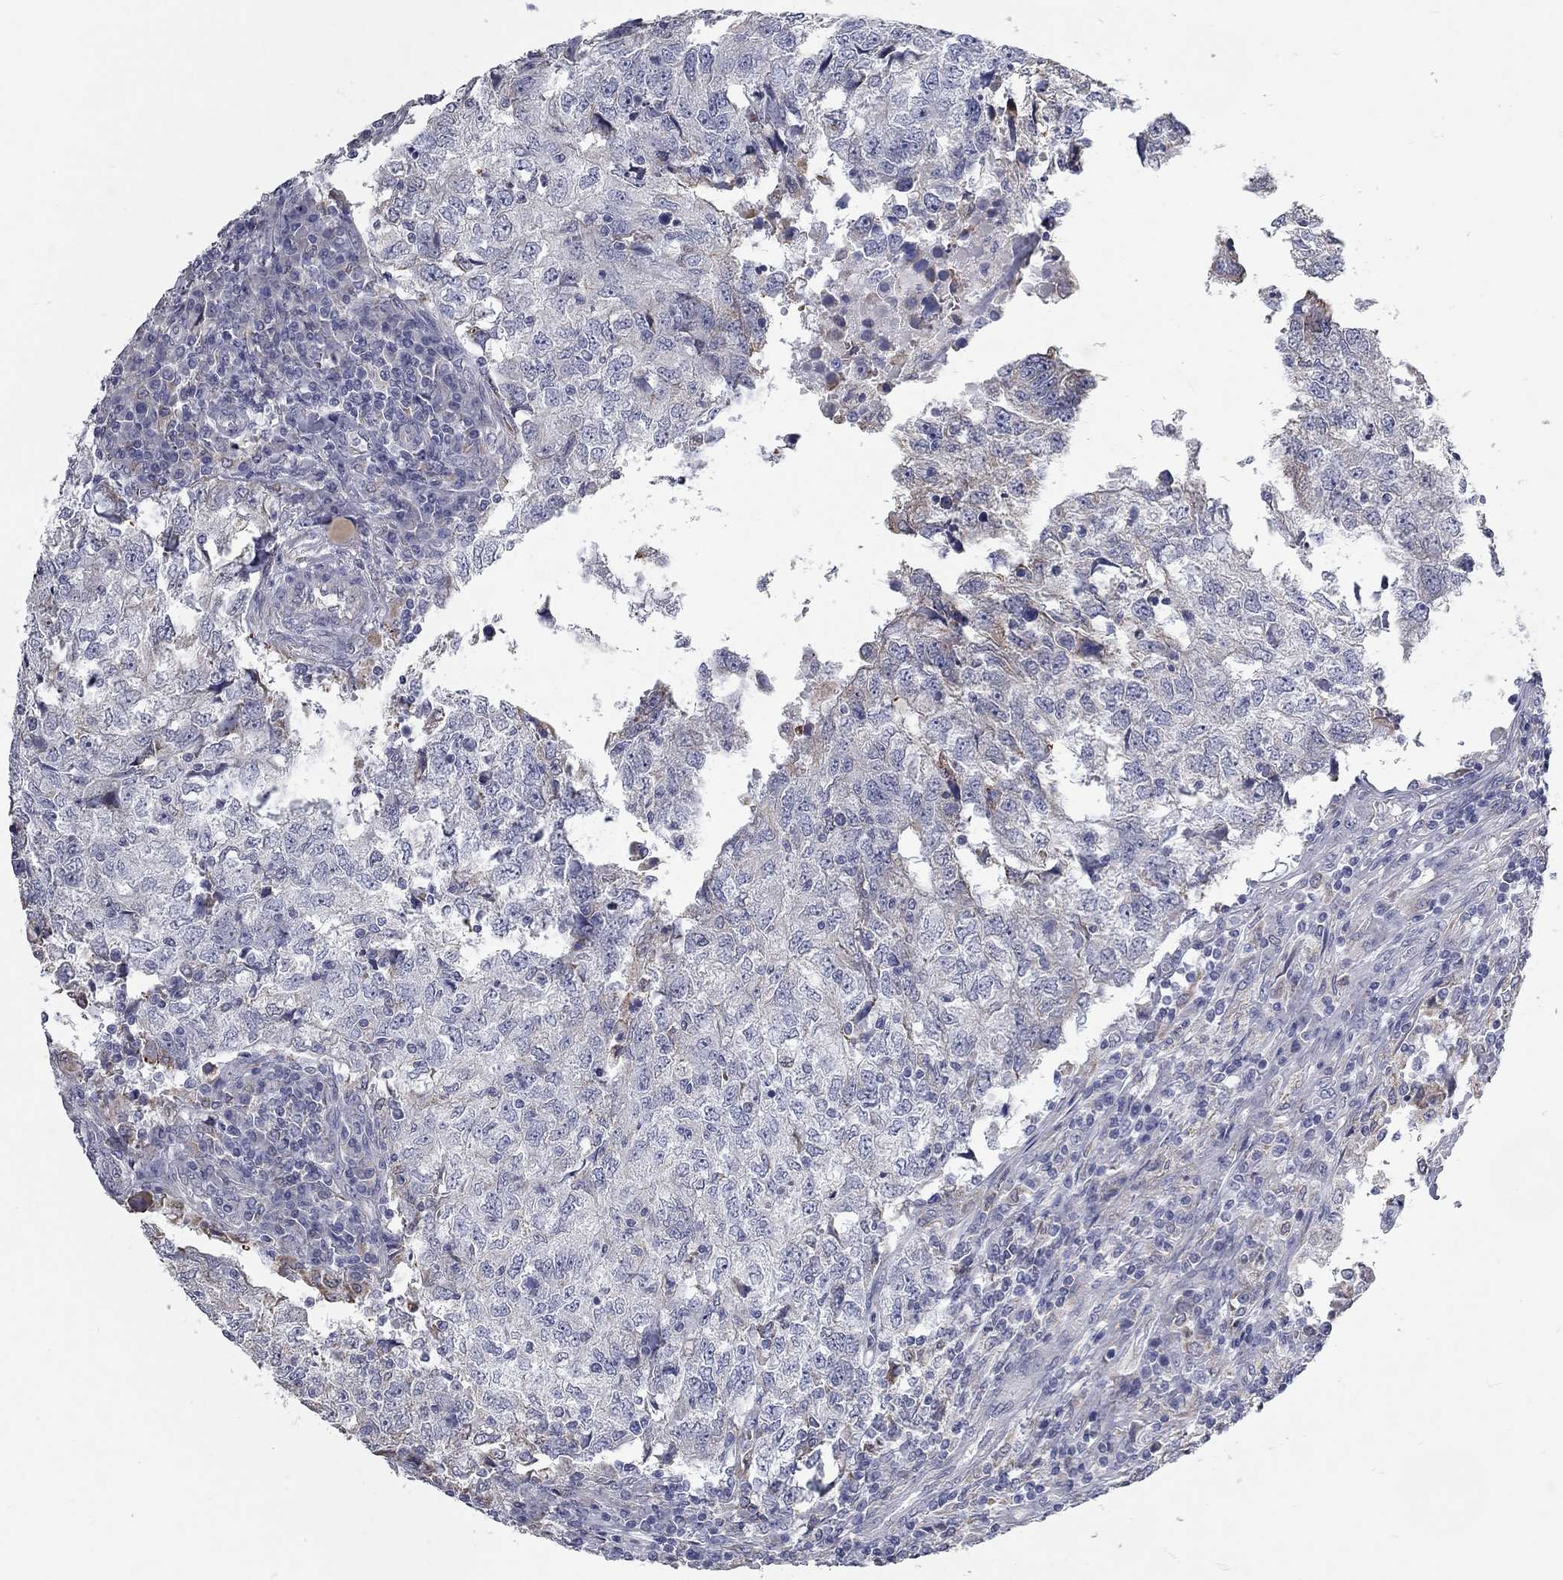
{"staining": {"intensity": "negative", "quantity": "none", "location": "none"}, "tissue": "breast cancer", "cell_type": "Tumor cells", "image_type": "cancer", "snomed": [{"axis": "morphology", "description": "Duct carcinoma"}, {"axis": "topography", "description": "Breast"}], "caption": "The immunohistochemistry (IHC) histopathology image has no significant expression in tumor cells of breast cancer (intraductal carcinoma) tissue.", "gene": "XAGE2", "patient": {"sex": "female", "age": 30}}